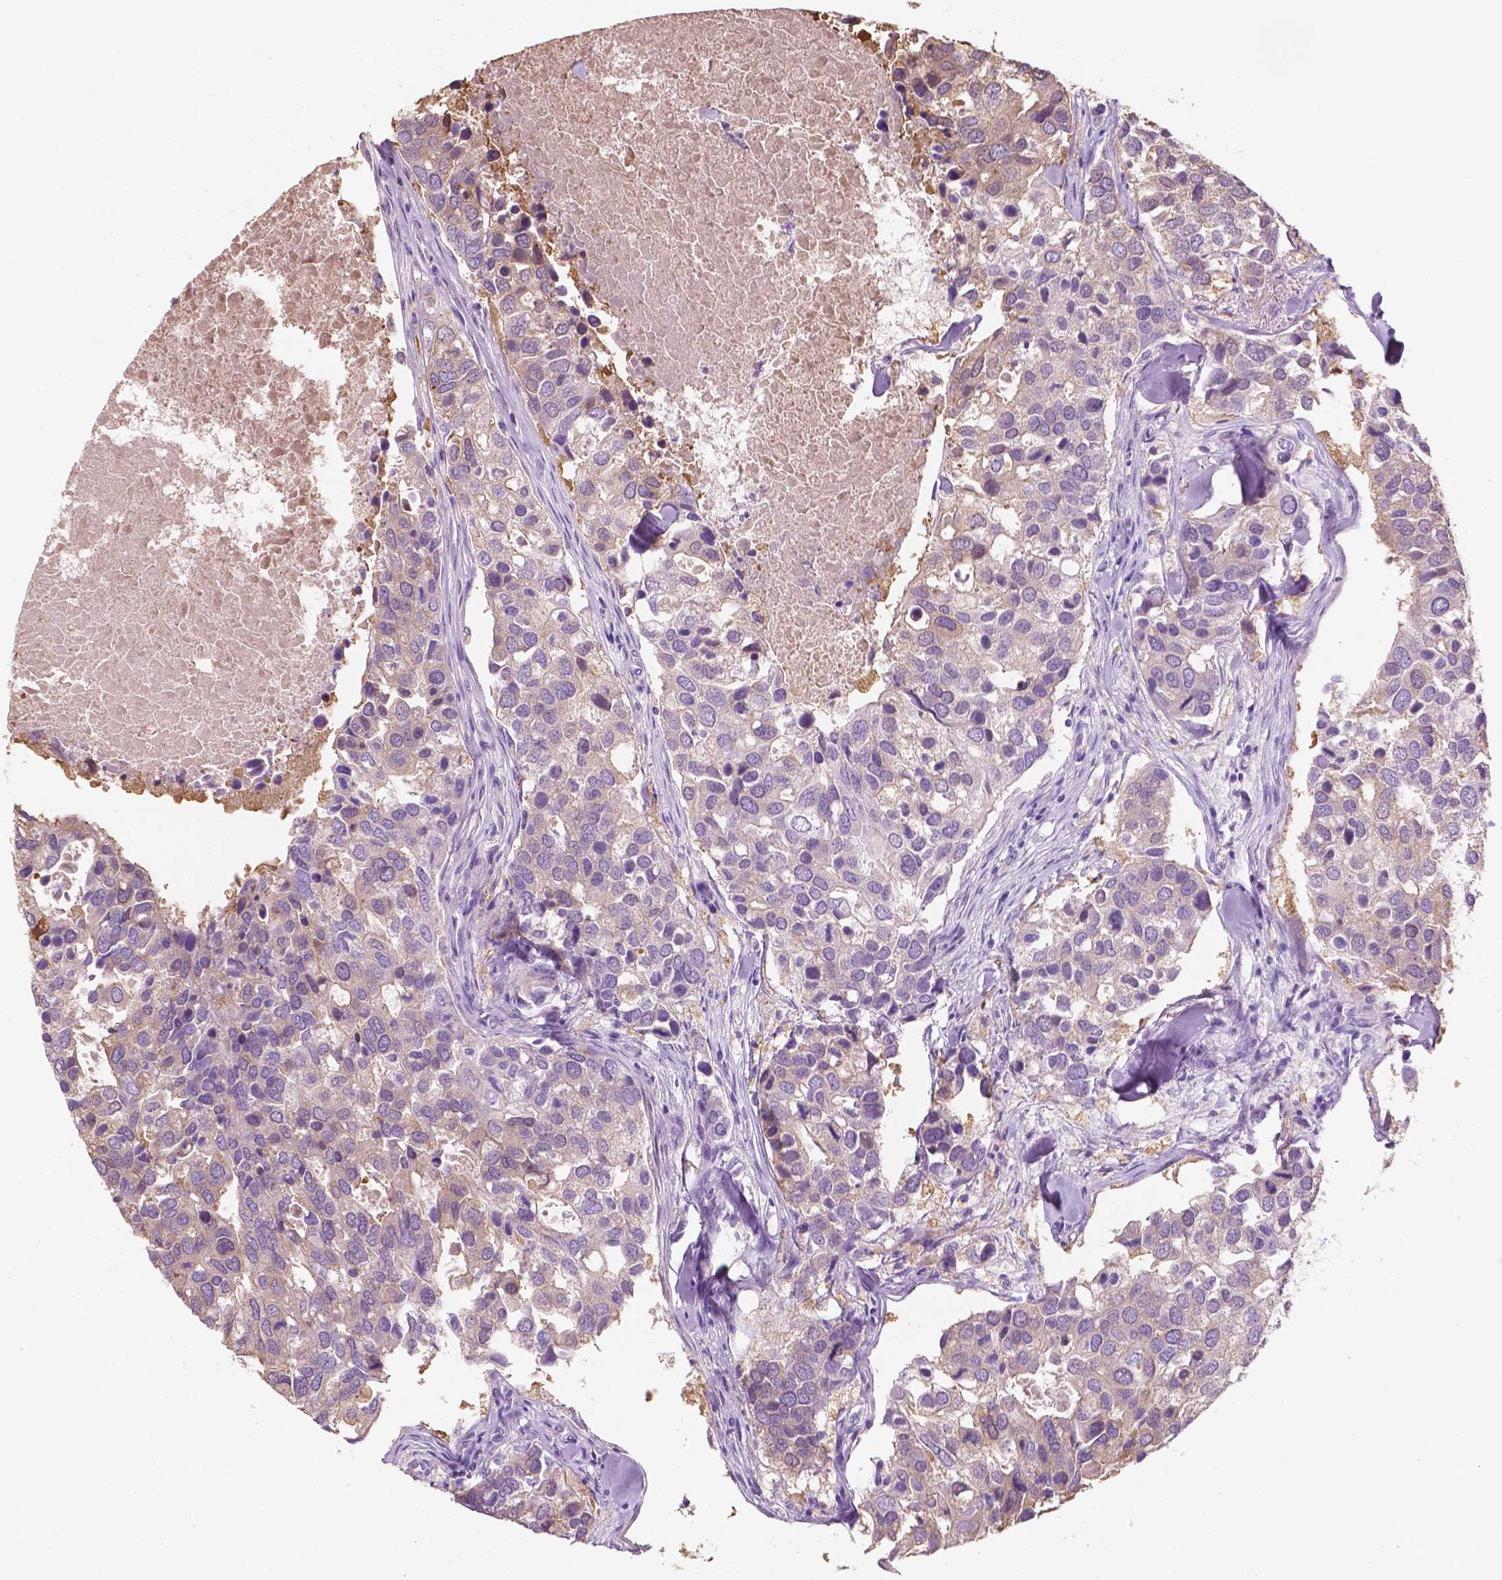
{"staining": {"intensity": "weak", "quantity": "25%-75%", "location": "cytoplasmic/membranous"}, "tissue": "breast cancer", "cell_type": "Tumor cells", "image_type": "cancer", "snomed": [{"axis": "morphology", "description": "Duct carcinoma"}, {"axis": "topography", "description": "Breast"}], "caption": "A histopathology image of breast cancer stained for a protein shows weak cytoplasmic/membranous brown staining in tumor cells.", "gene": "SEMA4A", "patient": {"sex": "female", "age": 83}}